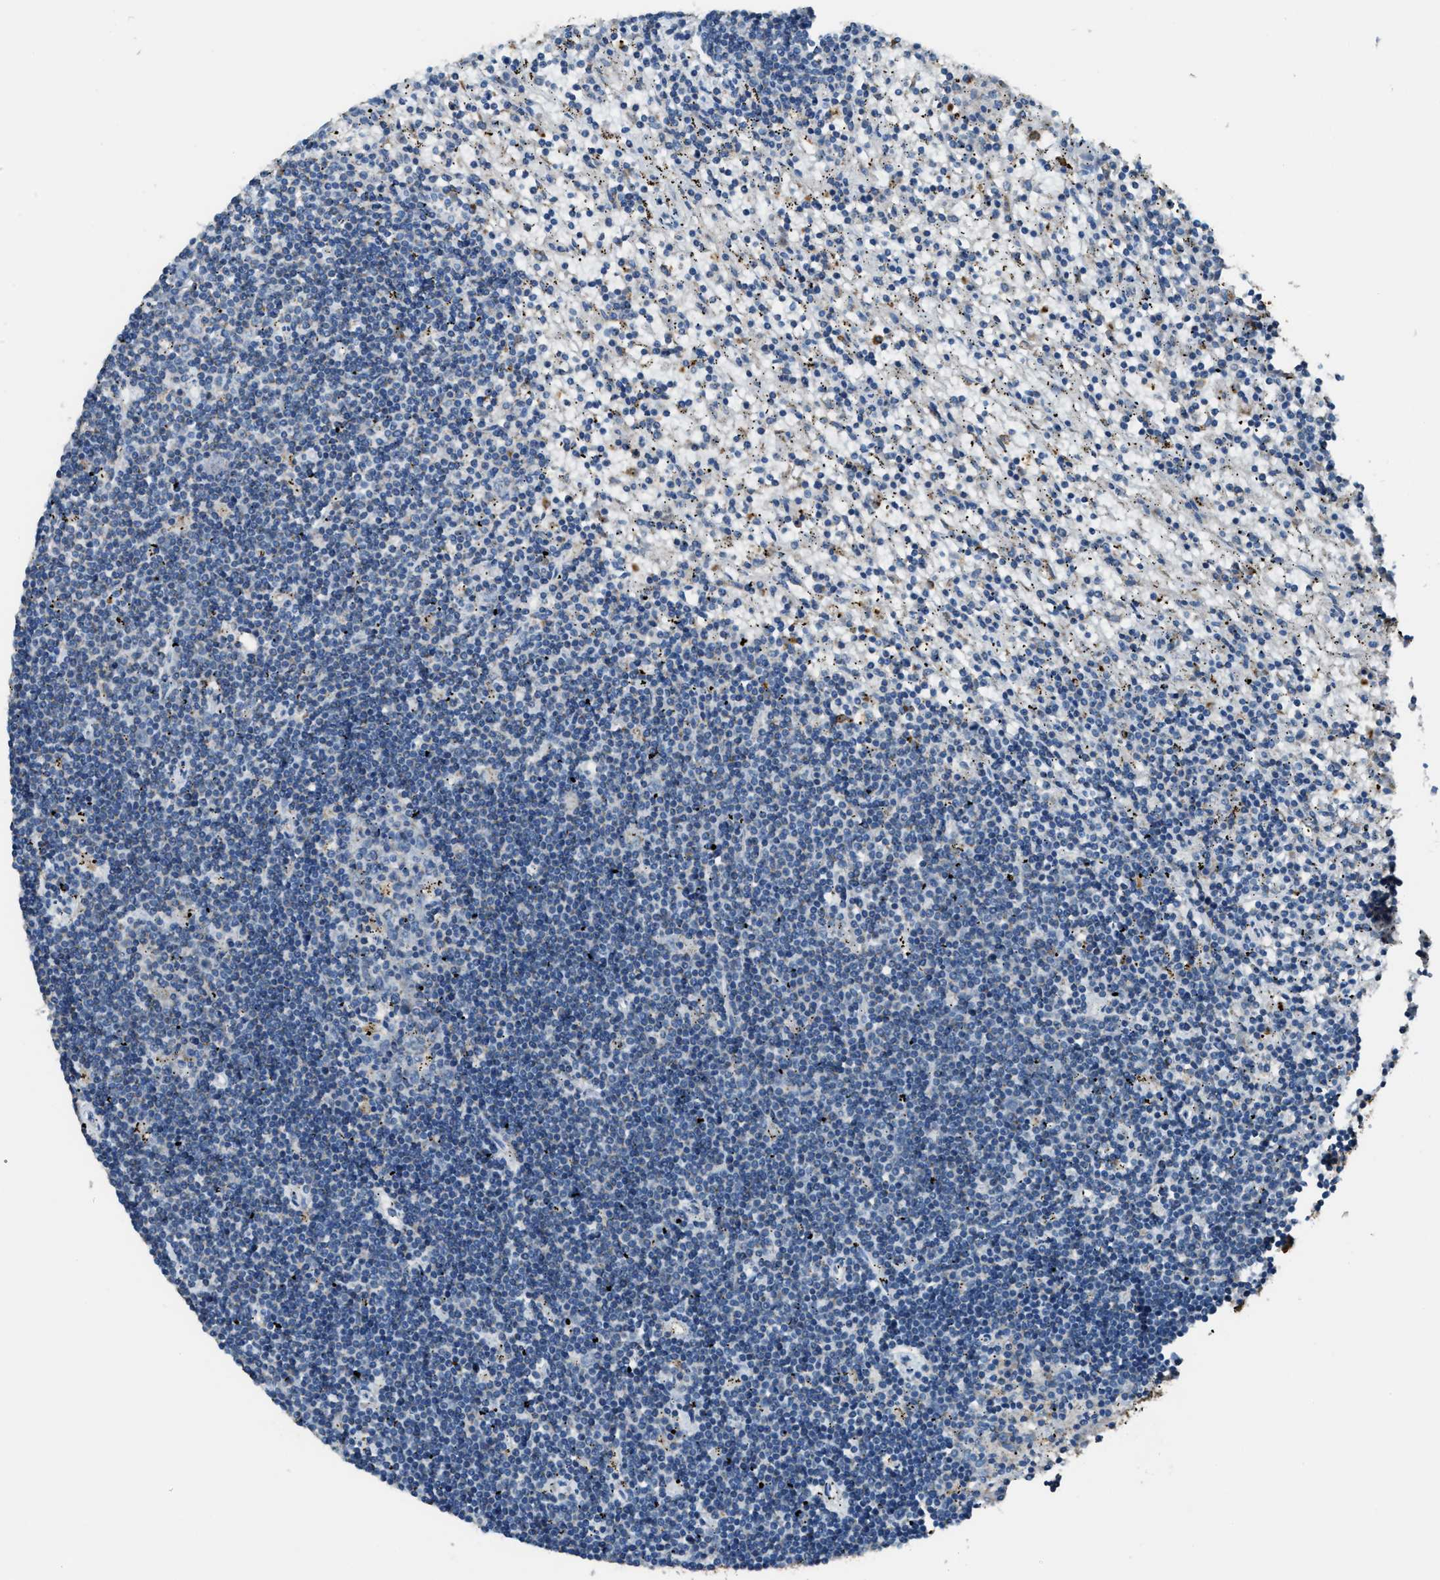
{"staining": {"intensity": "negative", "quantity": "none", "location": "none"}, "tissue": "lymphoma", "cell_type": "Tumor cells", "image_type": "cancer", "snomed": [{"axis": "morphology", "description": "Malignant lymphoma, non-Hodgkin's type, Low grade"}, {"axis": "topography", "description": "Spleen"}], "caption": "The photomicrograph demonstrates no significant staining in tumor cells of lymphoma. Nuclei are stained in blue.", "gene": "SLC25A11", "patient": {"sex": "male", "age": 76}}